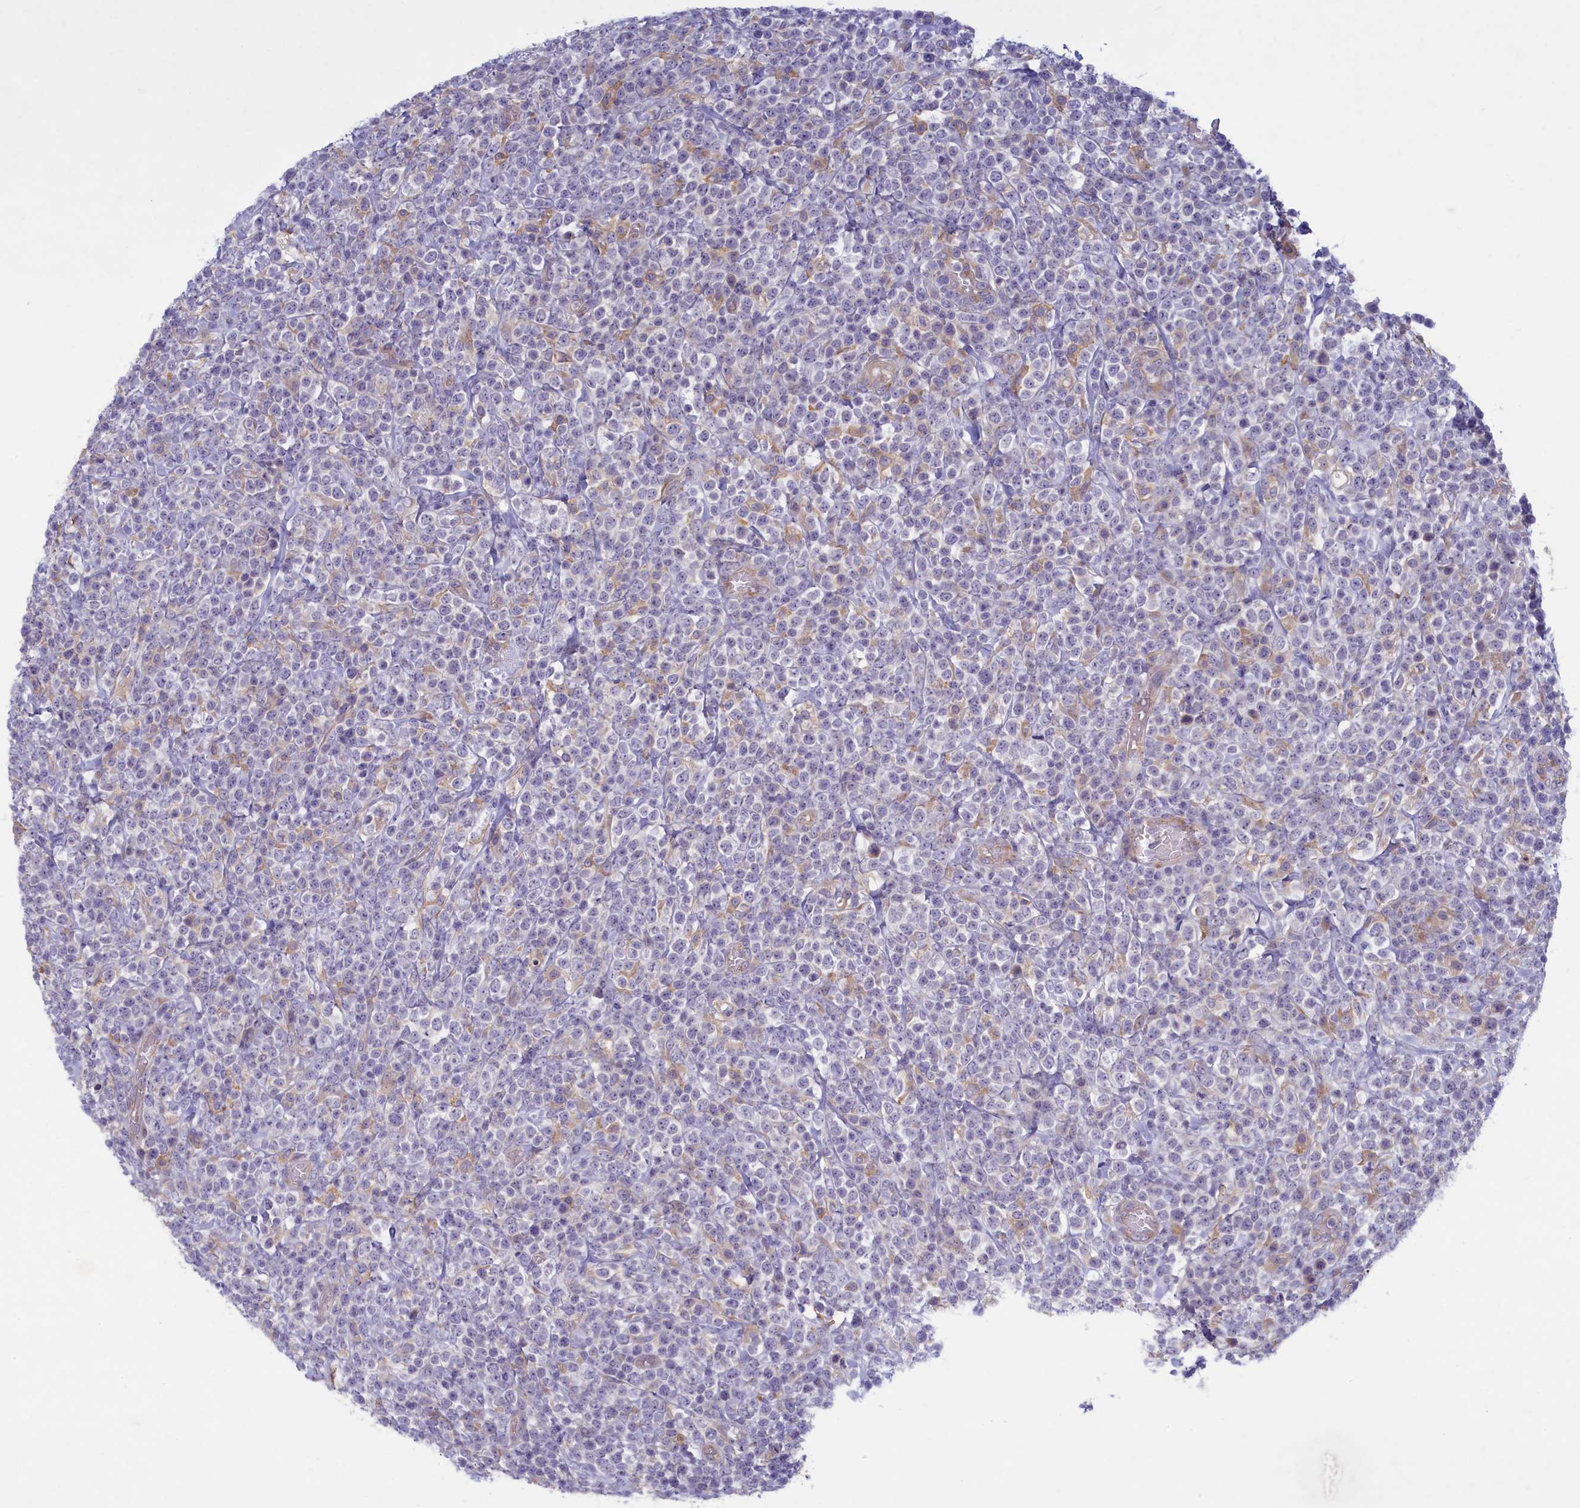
{"staining": {"intensity": "negative", "quantity": "none", "location": "none"}, "tissue": "lymphoma", "cell_type": "Tumor cells", "image_type": "cancer", "snomed": [{"axis": "morphology", "description": "Malignant lymphoma, non-Hodgkin's type, High grade"}, {"axis": "topography", "description": "Colon"}], "caption": "This photomicrograph is of malignant lymphoma, non-Hodgkin's type (high-grade) stained with immunohistochemistry to label a protein in brown with the nuclei are counter-stained blue. There is no positivity in tumor cells. The staining was performed using DAB to visualize the protein expression in brown, while the nuclei were stained in blue with hematoxylin (Magnification: 20x).", "gene": "PLEKHG6", "patient": {"sex": "female", "age": 53}}